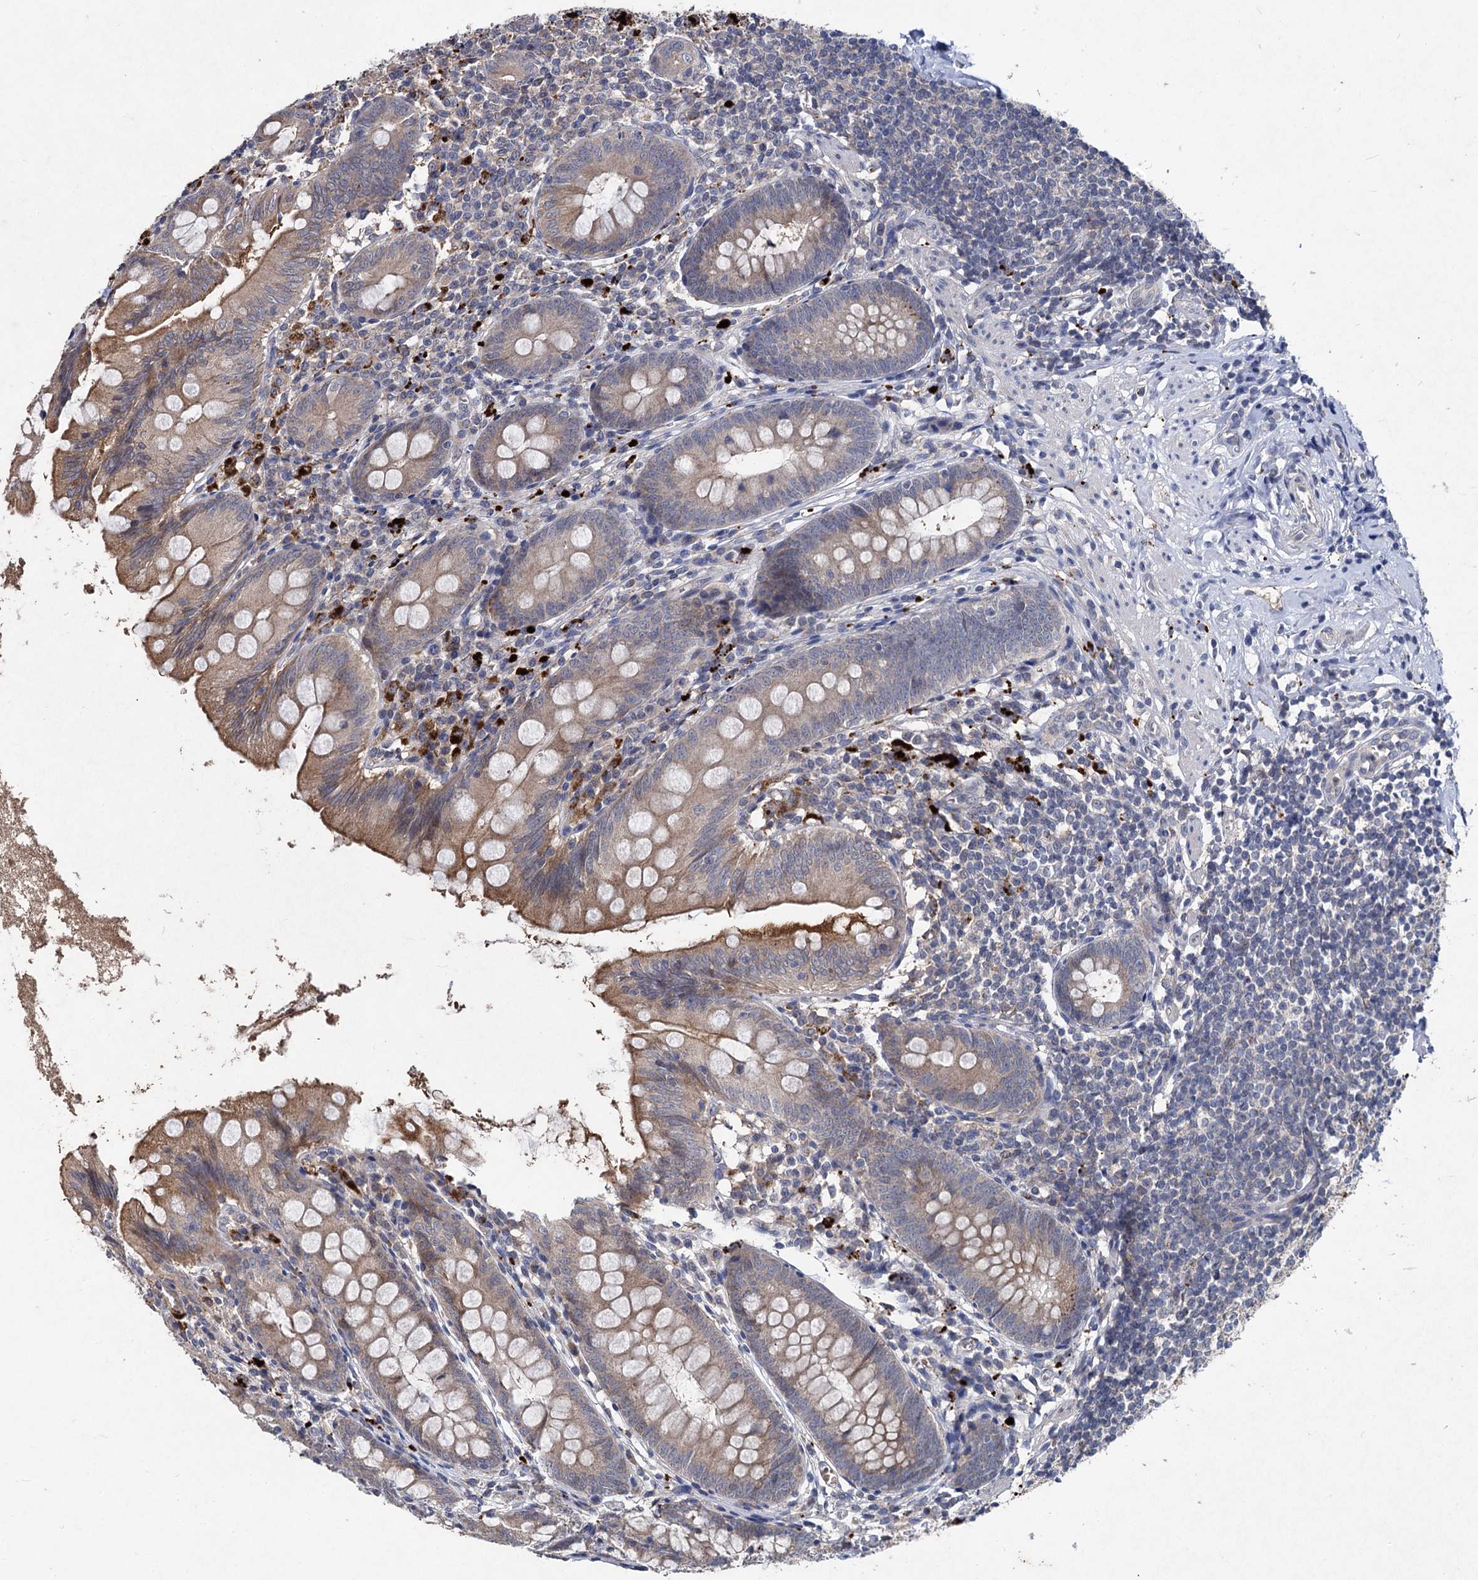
{"staining": {"intensity": "moderate", "quantity": ">75%", "location": "cytoplasmic/membranous"}, "tissue": "appendix", "cell_type": "Glandular cells", "image_type": "normal", "snomed": [{"axis": "morphology", "description": "Normal tissue, NOS"}, {"axis": "topography", "description": "Appendix"}], "caption": "The immunohistochemical stain shows moderate cytoplasmic/membranous staining in glandular cells of benign appendix.", "gene": "BCL2L2", "patient": {"sex": "female", "age": 51}}